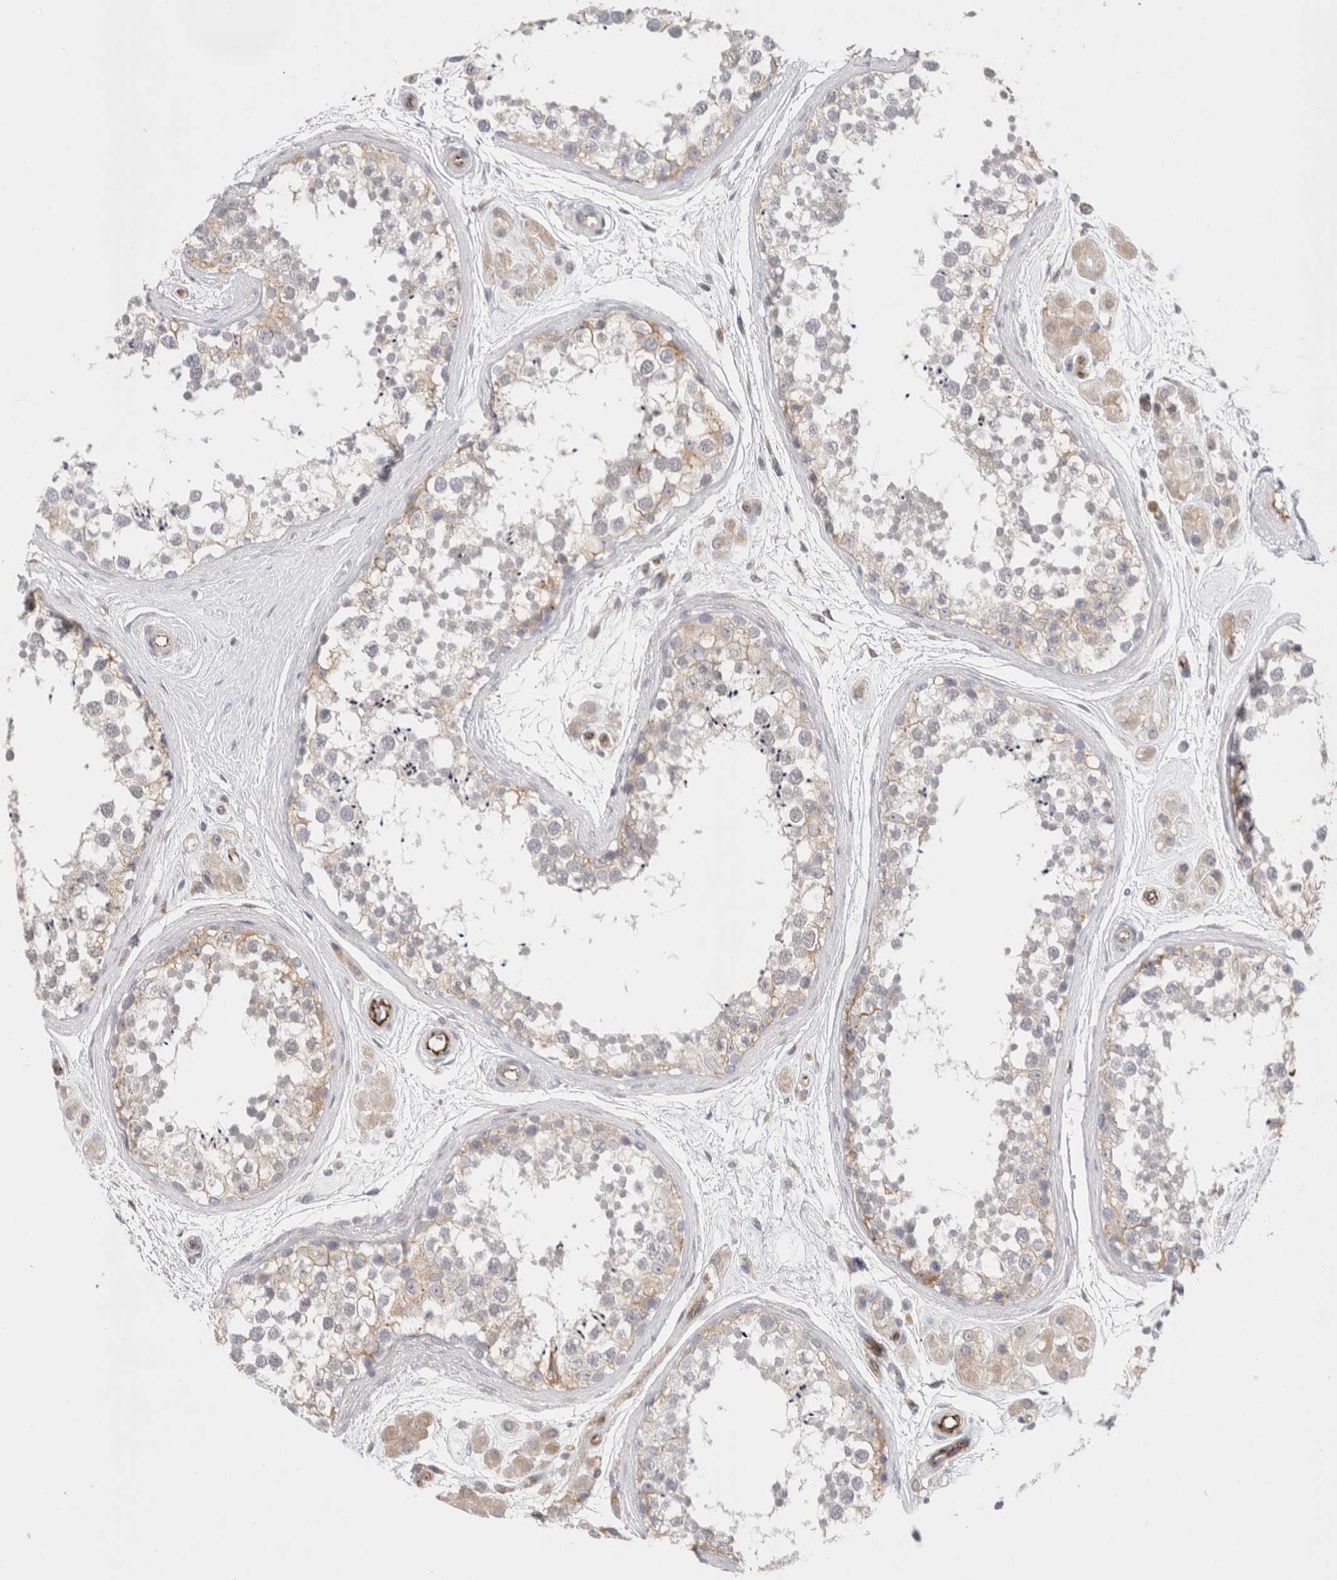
{"staining": {"intensity": "weak", "quantity": "25%-75%", "location": "cytoplasmic/membranous"}, "tissue": "testis", "cell_type": "Cells in seminiferous ducts", "image_type": "normal", "snomed": [{"axis": "morphology", "description": "Normal tissue, NOS"}, {"axis": "topography", "description": "Testis"}], "caption": "Protein analysis of benign testis demonstrates weak cytoplasmic/membranous positivity in approximately 25%-75% of cells in seminiferous ducts. (DAB (3,3'-diaminobenzidine) = brown stain, brightfield microscopy at high magnification).", "gene": "CNPY4", "patient": {"sex": "male", "age": 56}}